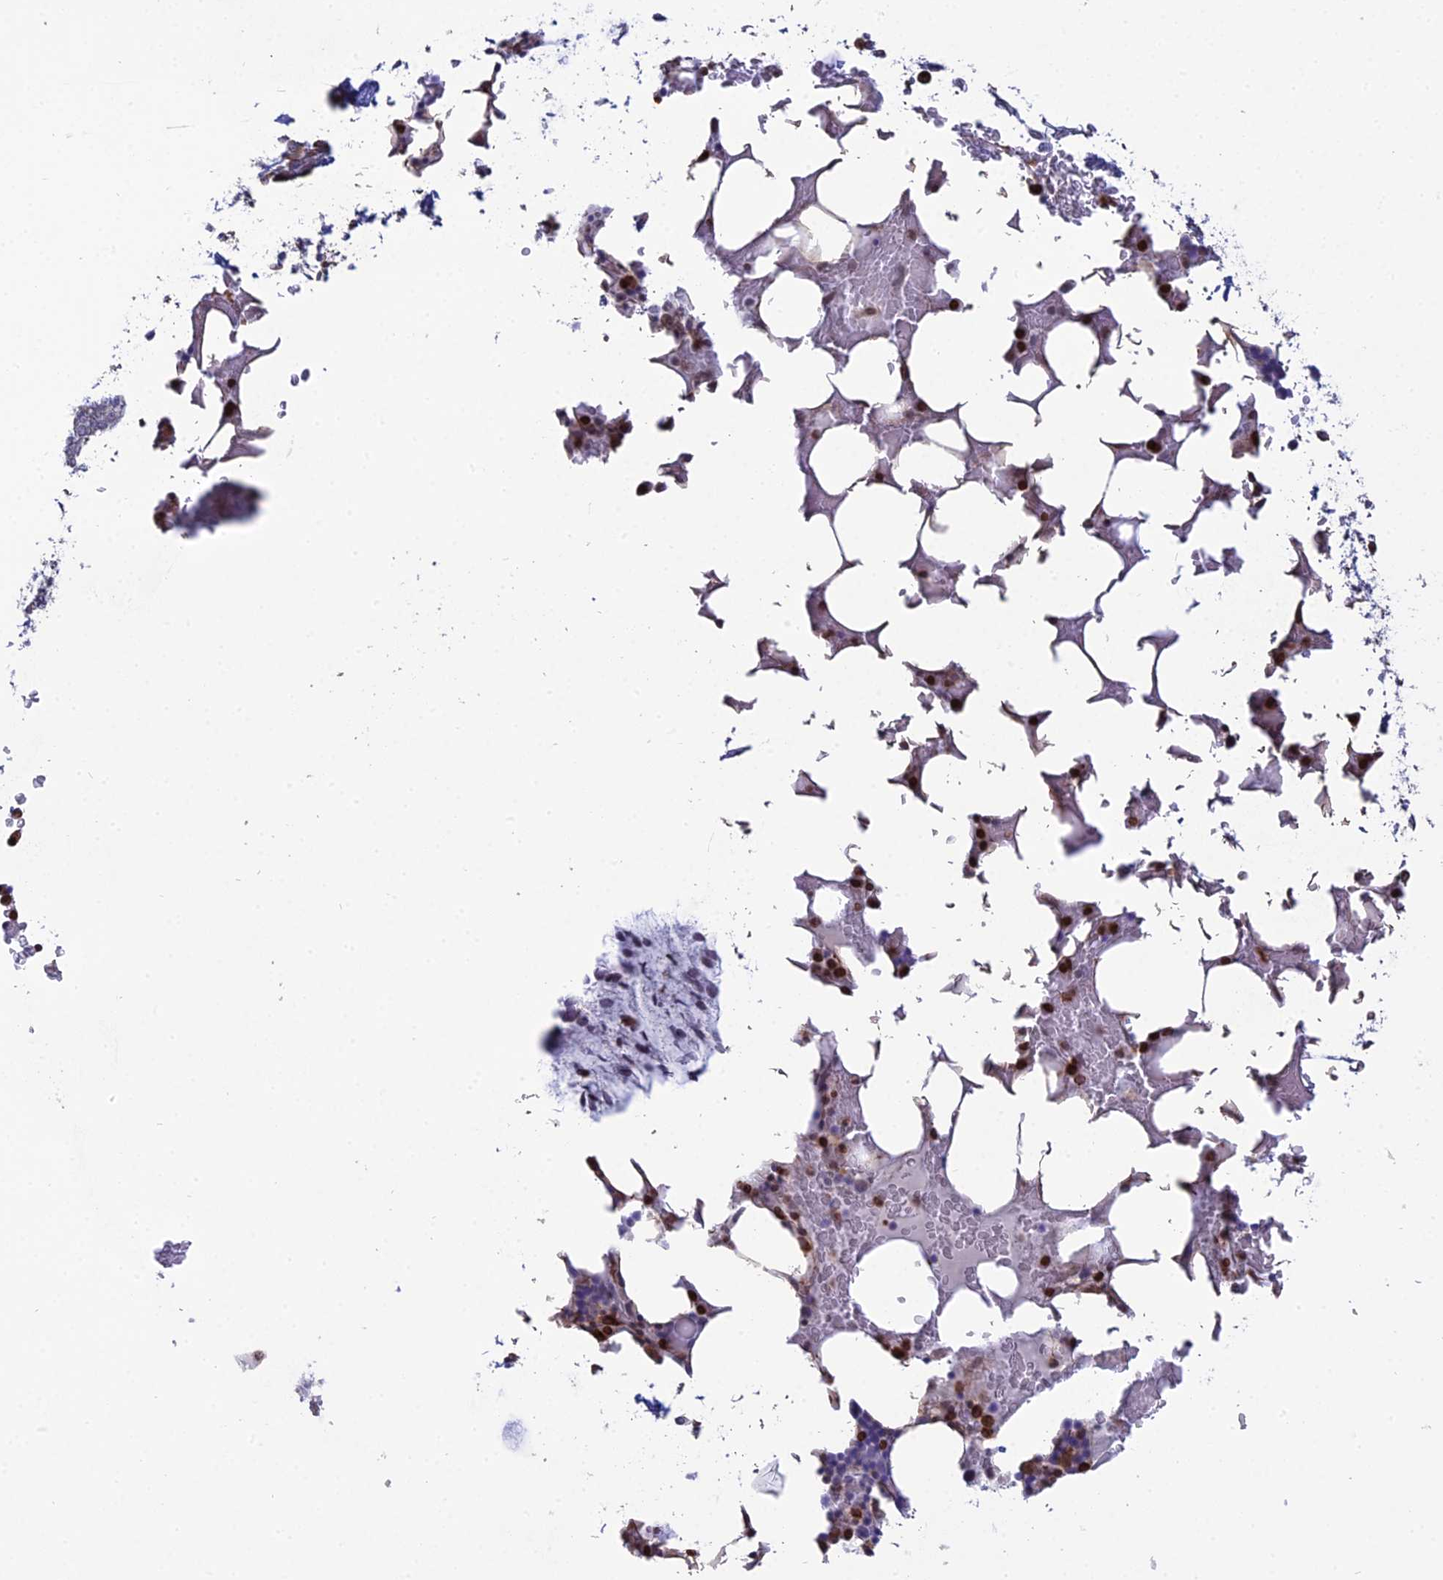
{"staining": {"intensity": "strong", "quantity": "25%-75%", "location": "nuclear"}, "tissue": "bone marrow", "cell_type": "Hematopoietic cells", "image_type": "normal", "snomed": [{"axis": "morphology", "description": "Normal tissue, NOS"}, {"axis": "topography", "description": "Bone marrow"}], "caption": "Immunohistochemical staining of normal human bone marrow shows high levels of strong nuclear staining in about 25%-75% of hematopoietic cells.", "gene": "APOBR", "patient": {"sex": "male", "age": 78}}